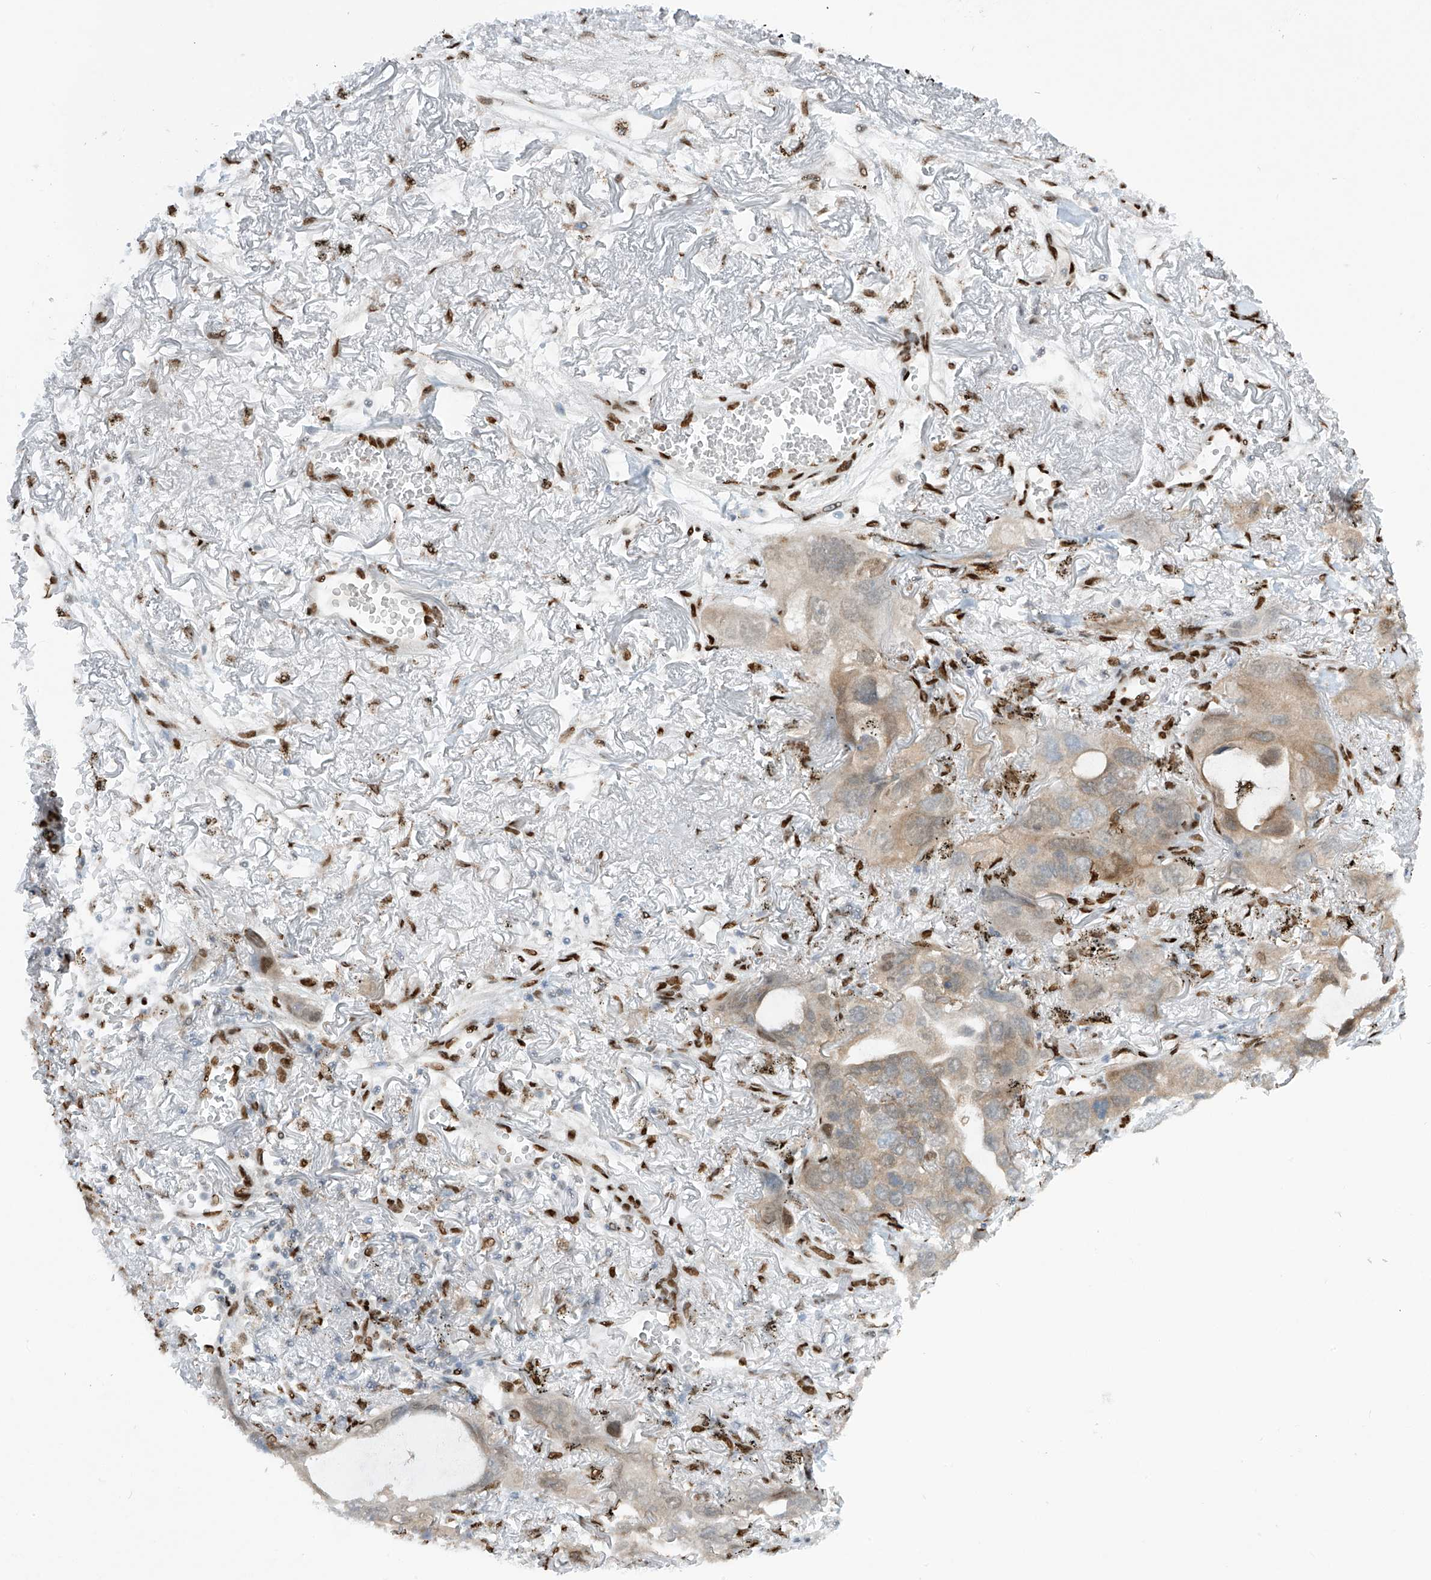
{"staining": {"intensity": "weak", "quantity": "<25%", "location": "cytoplasmic/membranous"}, "tissue": "lung cancer", "cell_type": "Tumor cells", "image_type": "cancer", "snomed": [{"axis": "morphology", "description": "Squamous cell carcinoma, NOS"}, {"axis": "topography", "description": "Lung"}], "caption": "A histopathology image of human lung squamous cell carcinoma is negative for staining in tumor cells.", "gene": "PM20D2", "patient": {"sex": "female", "age": 73}}